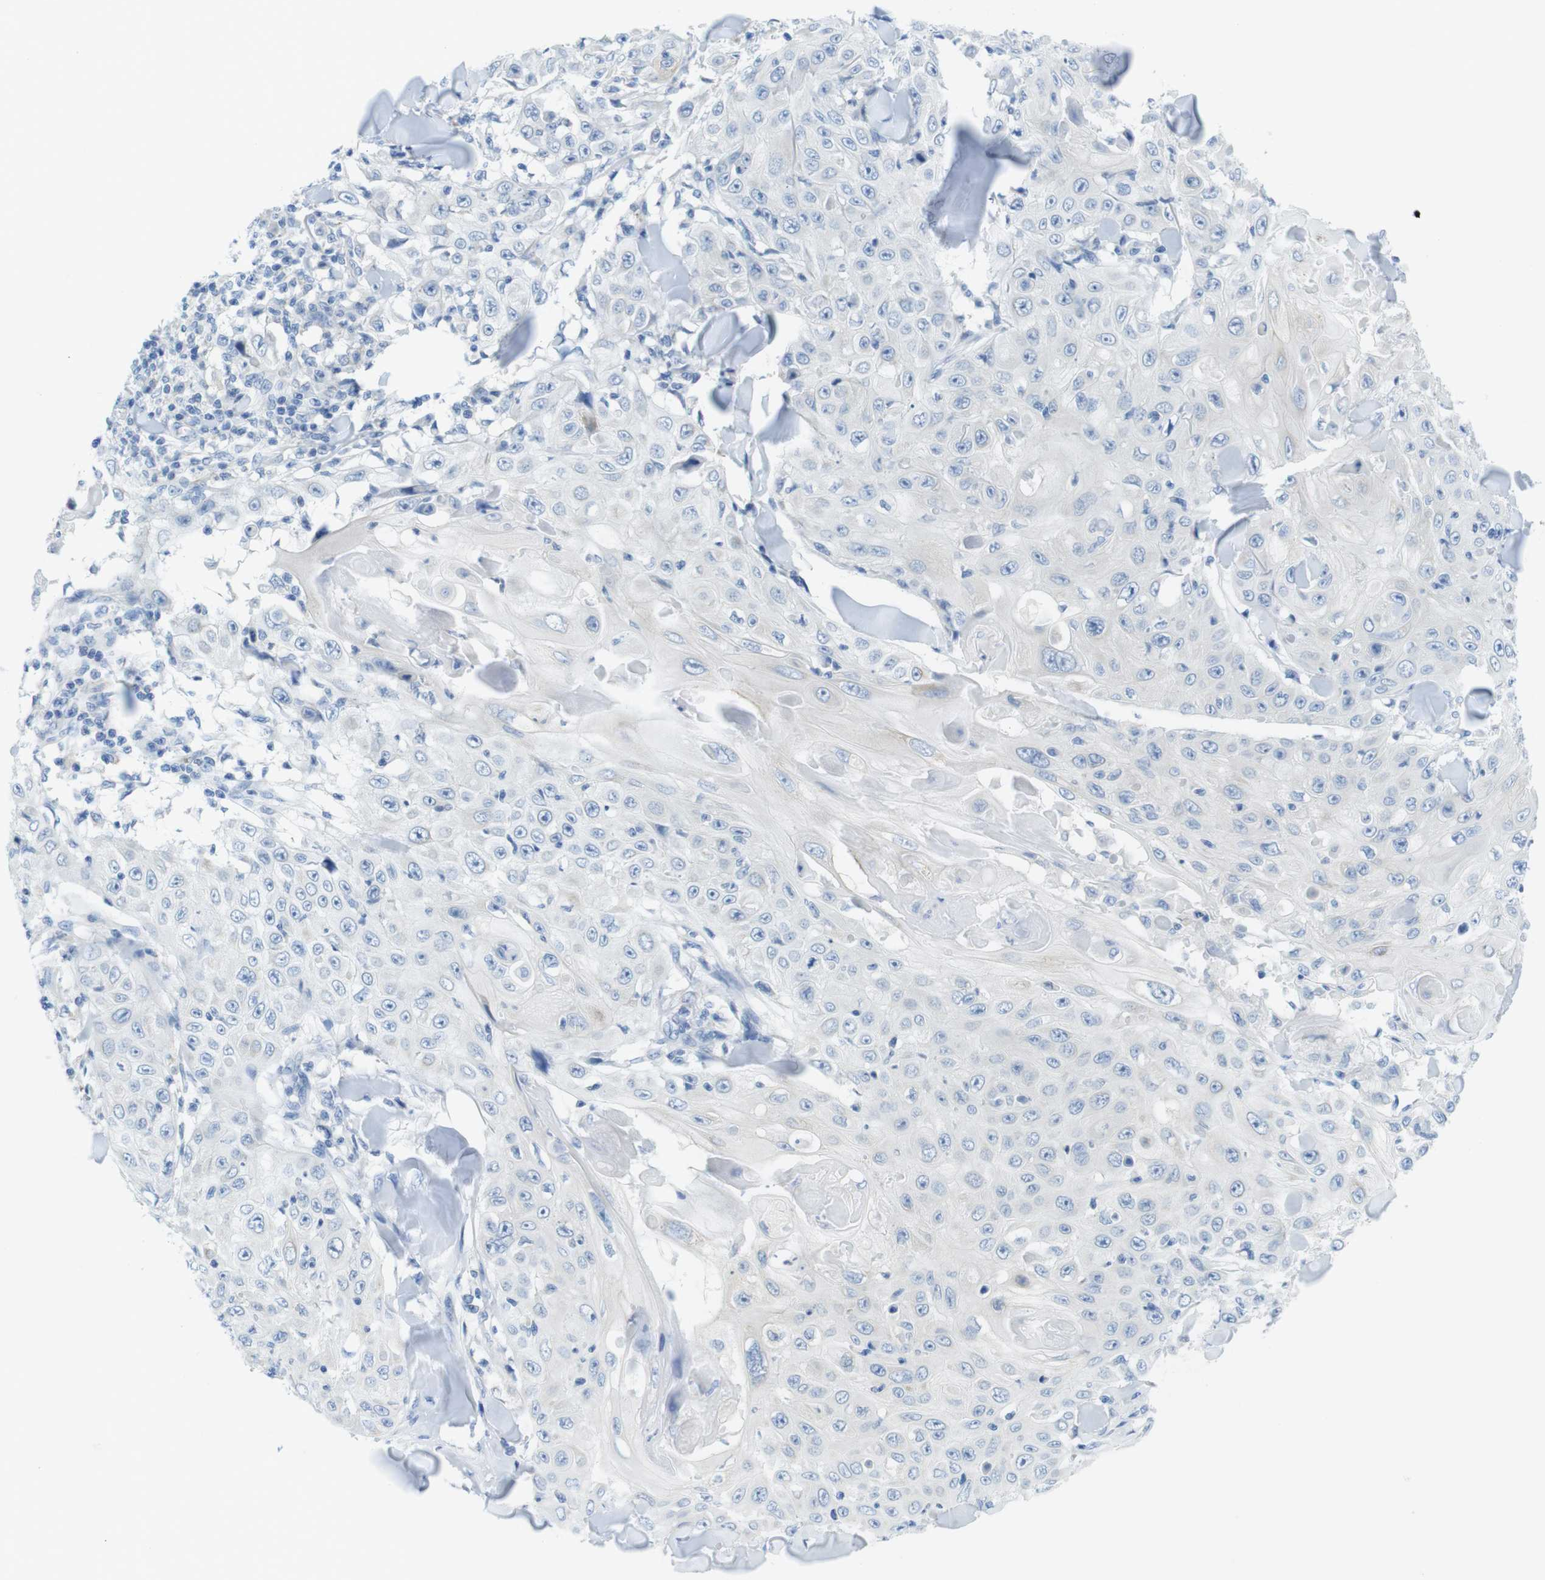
{"staining": {"intensity": "negative", "quantity": "none", "location": "none"}, "tissue": "skin cancer", "cell_type": "Tumor cells", "image_type": "cancer", "snomed": [{"axis": "morphology", "description": "Squamous cell carcinoma, NOS"}, {"axis": "topography", "description": "Skin"}], "caption": "IHC image of neoplastic tissue: skin cancer (squamous cell carcinoma) stained with DAB (3,3'-diaminobenzidine) reveals no significant protein positivity in tumor cells.", "gene": "ASIC5", "patient": {"sex": "male", "age": 86}}